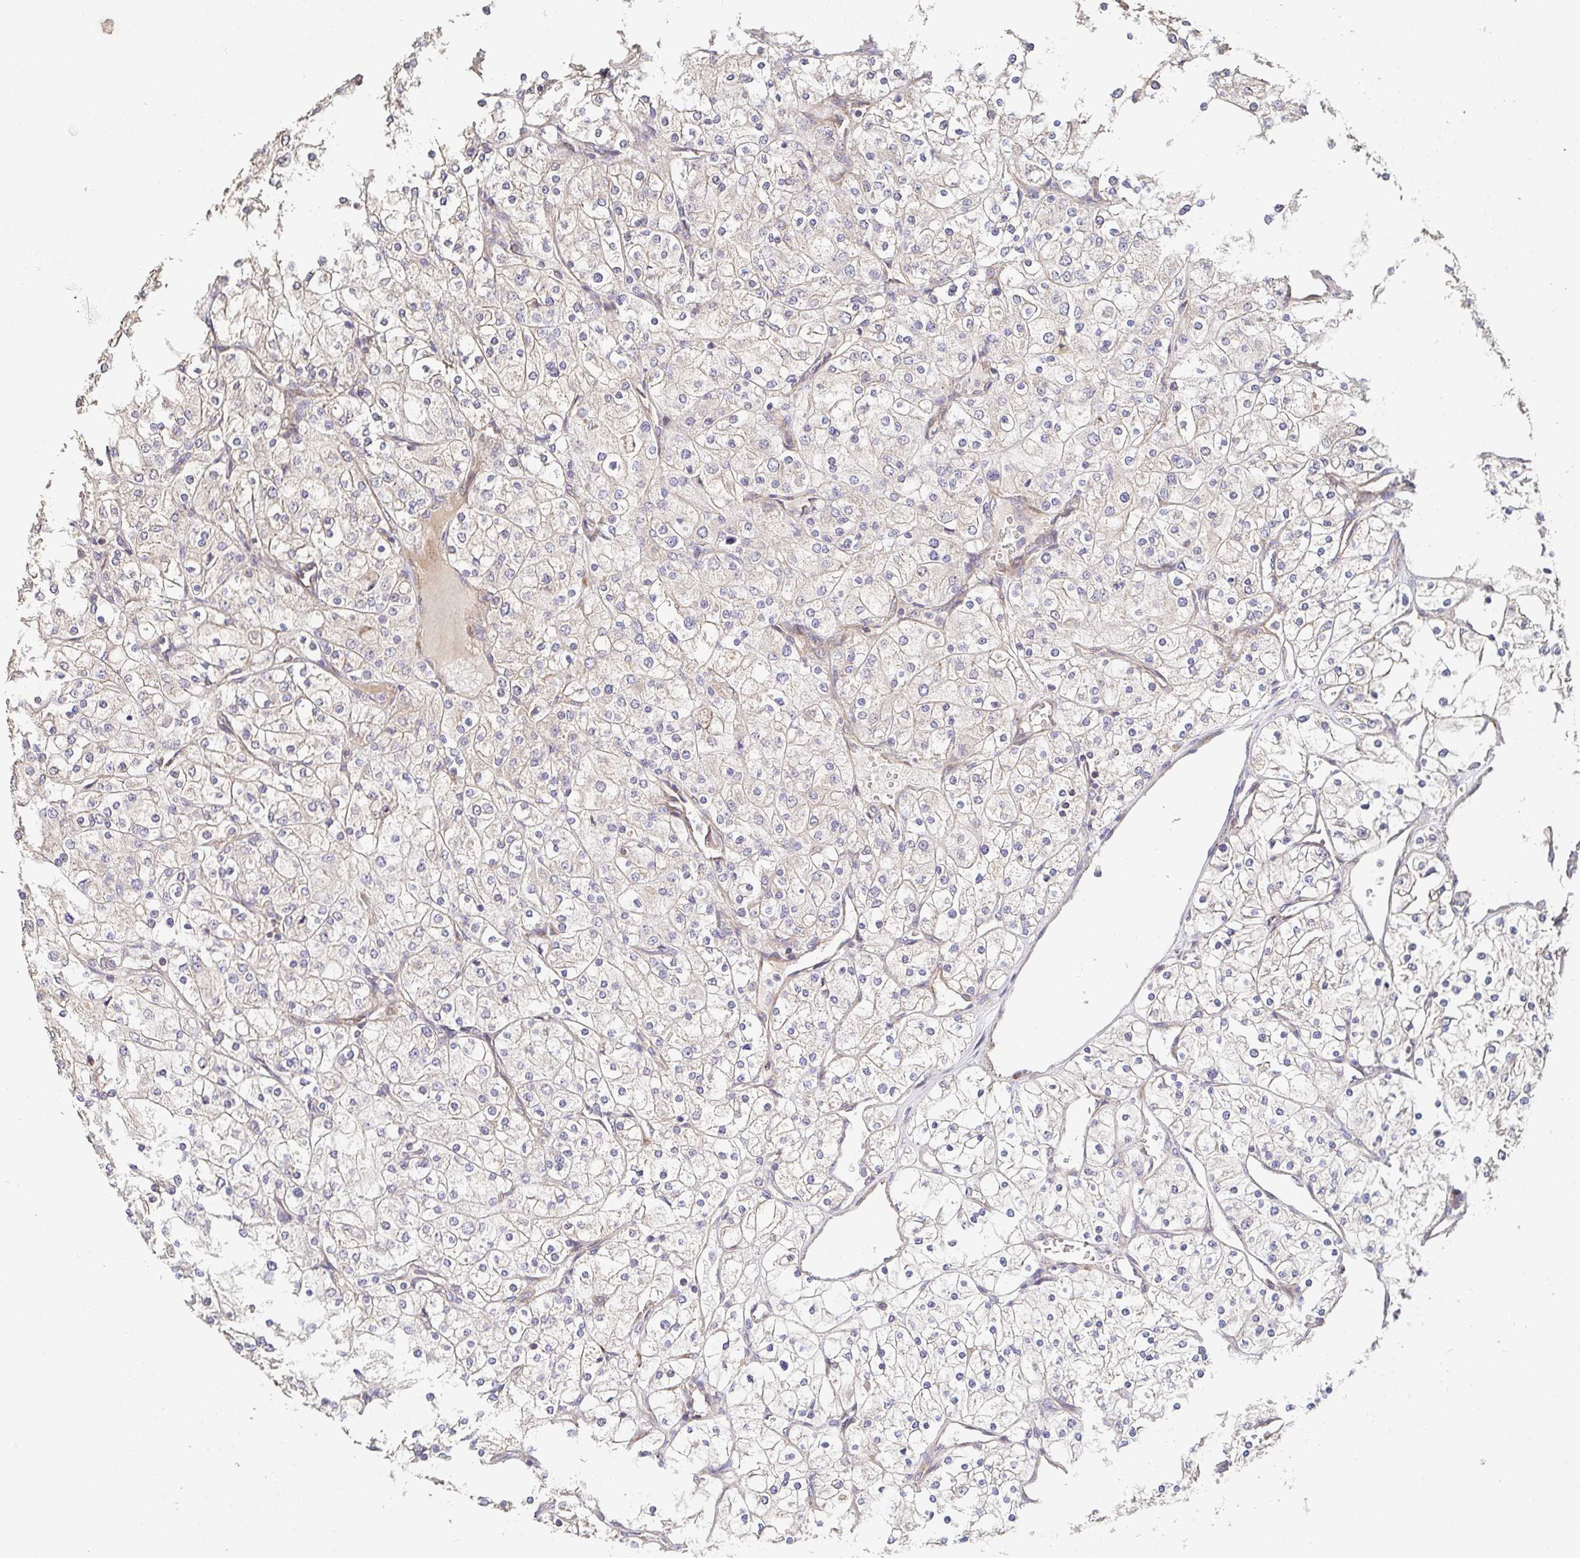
{"staining": {"intensity": "negative", "quantity": "none", "location": "none"}, "tissue": "renal cancer", "cell_type": "Tumor cells", "image_type": "cancer", "snomed": [{"axis": "morphology", "description": "Adenocarcinoma, NOS"}, {"axis": "topography", "description": "Kidney"}], "caption": "This photomicrograph is of renal cancer (adenocarcinoma) stained with IHC to label a protein in brown with the nuclei are counter-stained blue. There is no positivity in tumor cells.", "gene": "APBB1", "patient": {"sex": "male", "age": 80}}